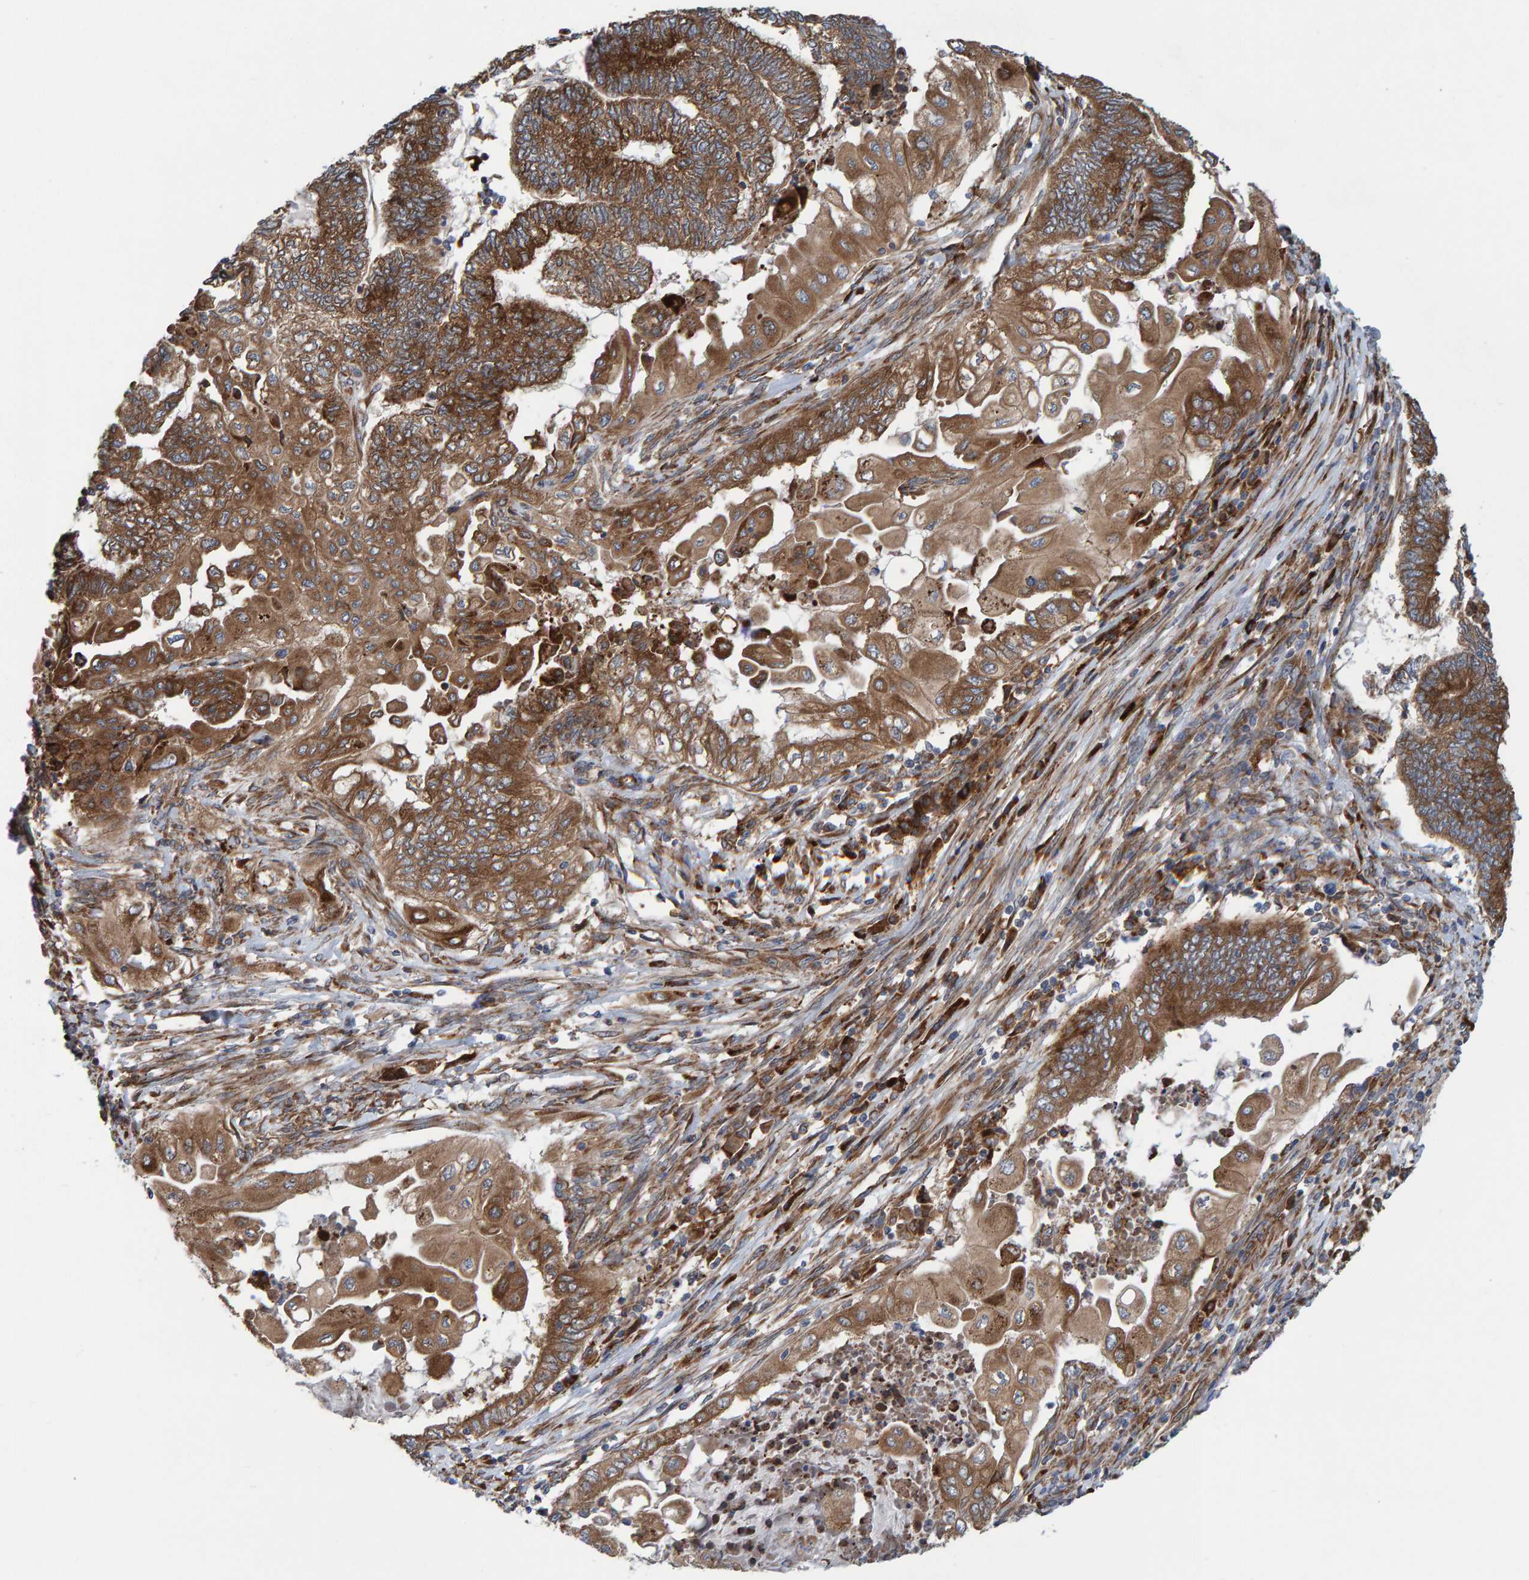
{"staining": {"intensity": "moderate", "quantity": ">75%", "location": "cytoplasmic/membranous"}, "tissue": "endometrial cancer", "cell_type": "Tumor cells", "image_type": "cancer", "snomed": [{"axis": "morphology", "description": "Adenocarcinoma, NOS"}, {"axis": "topography", "description": "Uterus"}, {"axis": "topography", "description": "Endometrium"}], "caption": "Immunohistochemical staining of endometrial cancer displays medium levels of moderate cytoplasmic/membranous expression in approximately >75% of tumor cells.", "gene": "KIAA0753", "patient": {"sex": "female", "age": 70}}